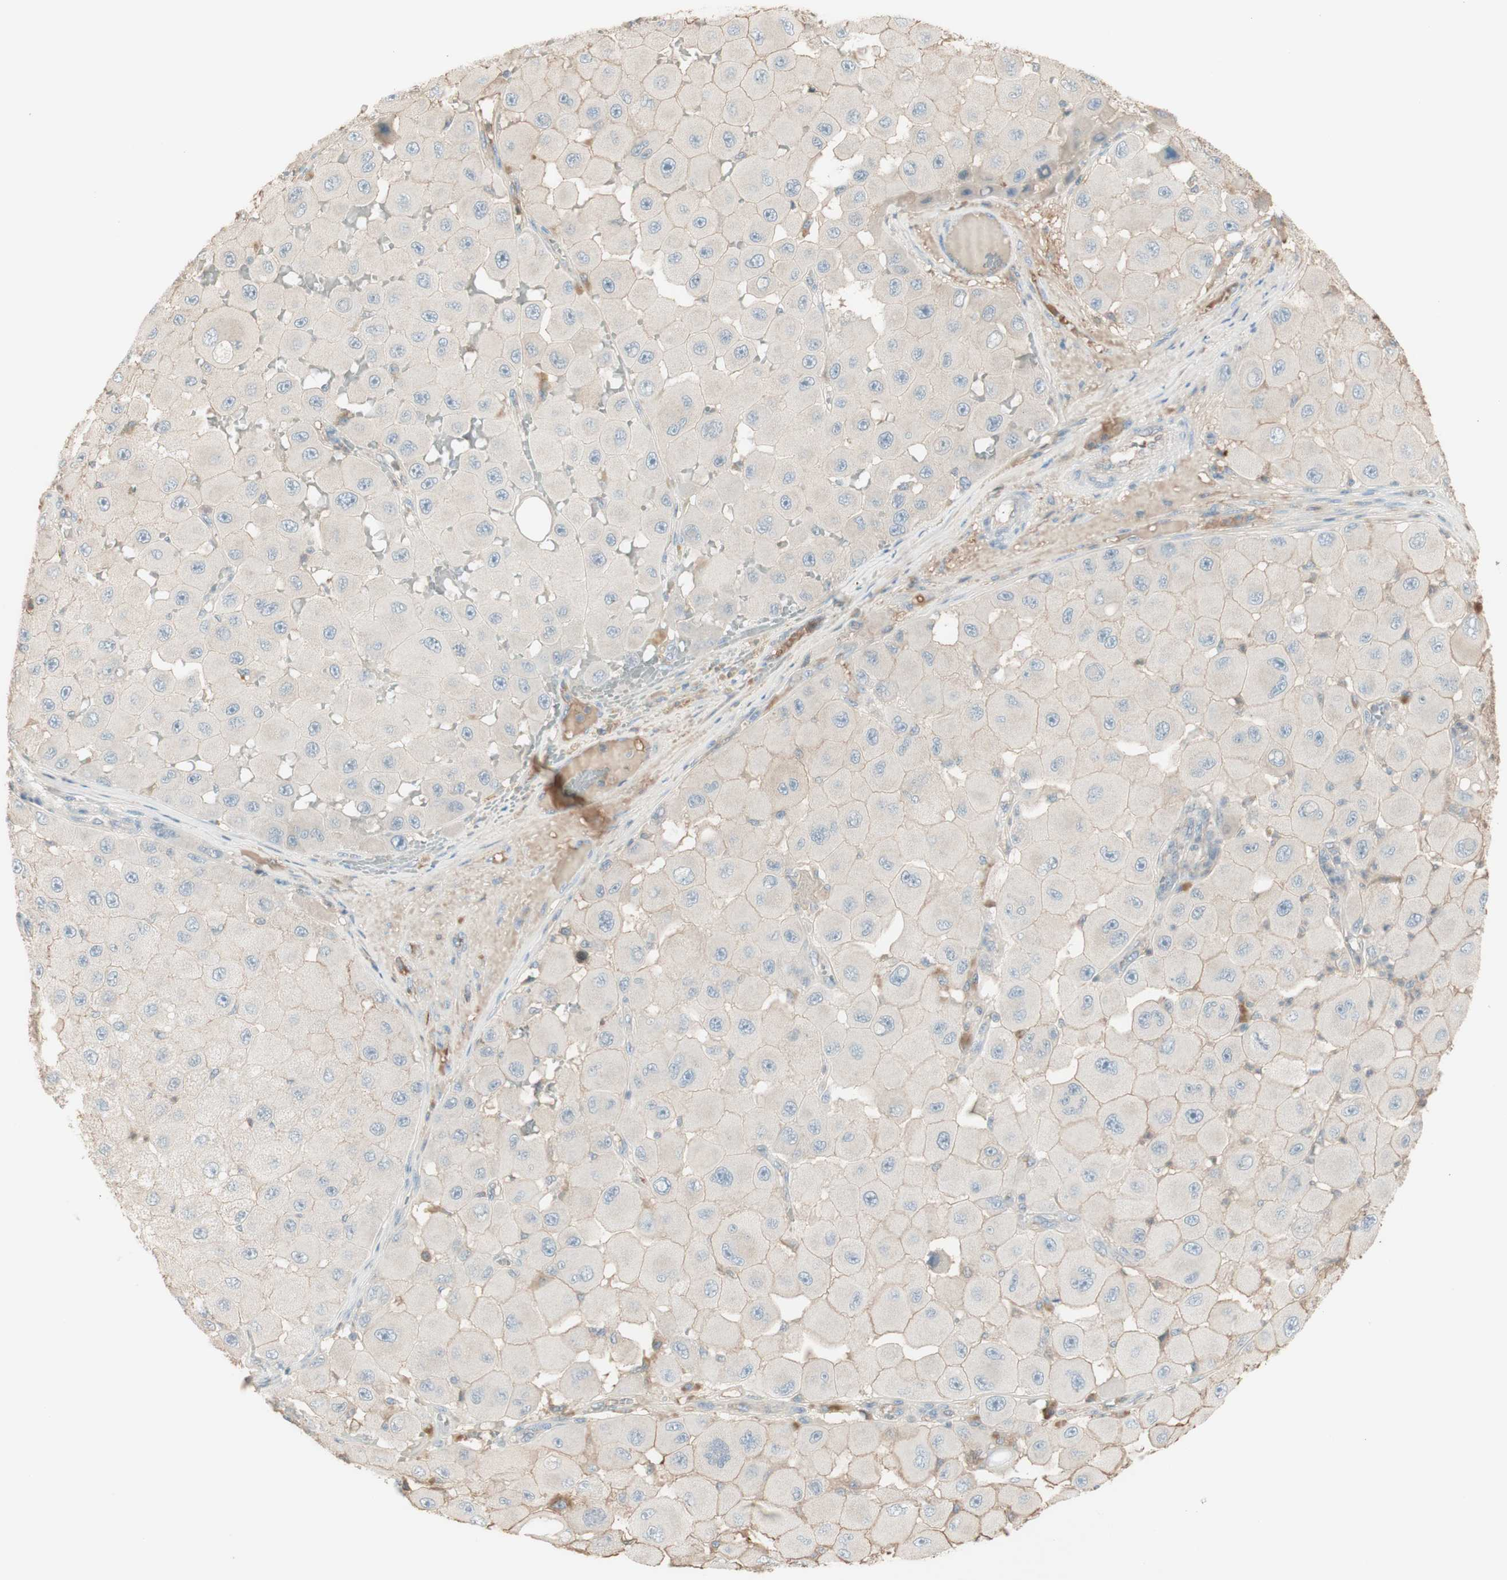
{"staining": {"intensity": "weak", "quantity": ">75%", "location": "cytoplasmic/membranous"}, "tissue": "melanoma", "cell_type": "Tumor cells", "image_type": "cancer", "snomed": [{"axis": "morphology", "description": "Malignant melanoma, NOS"}, {"axis": "topography", "description": "Skin"}], "caption": "Protein expression analysis of human malignant melanoma reveals weak cytoplasmic/membranous staining in about >75% of tumor cells.", "gene": "IFNG", "patient": {"sex": "female", "age": 81}}